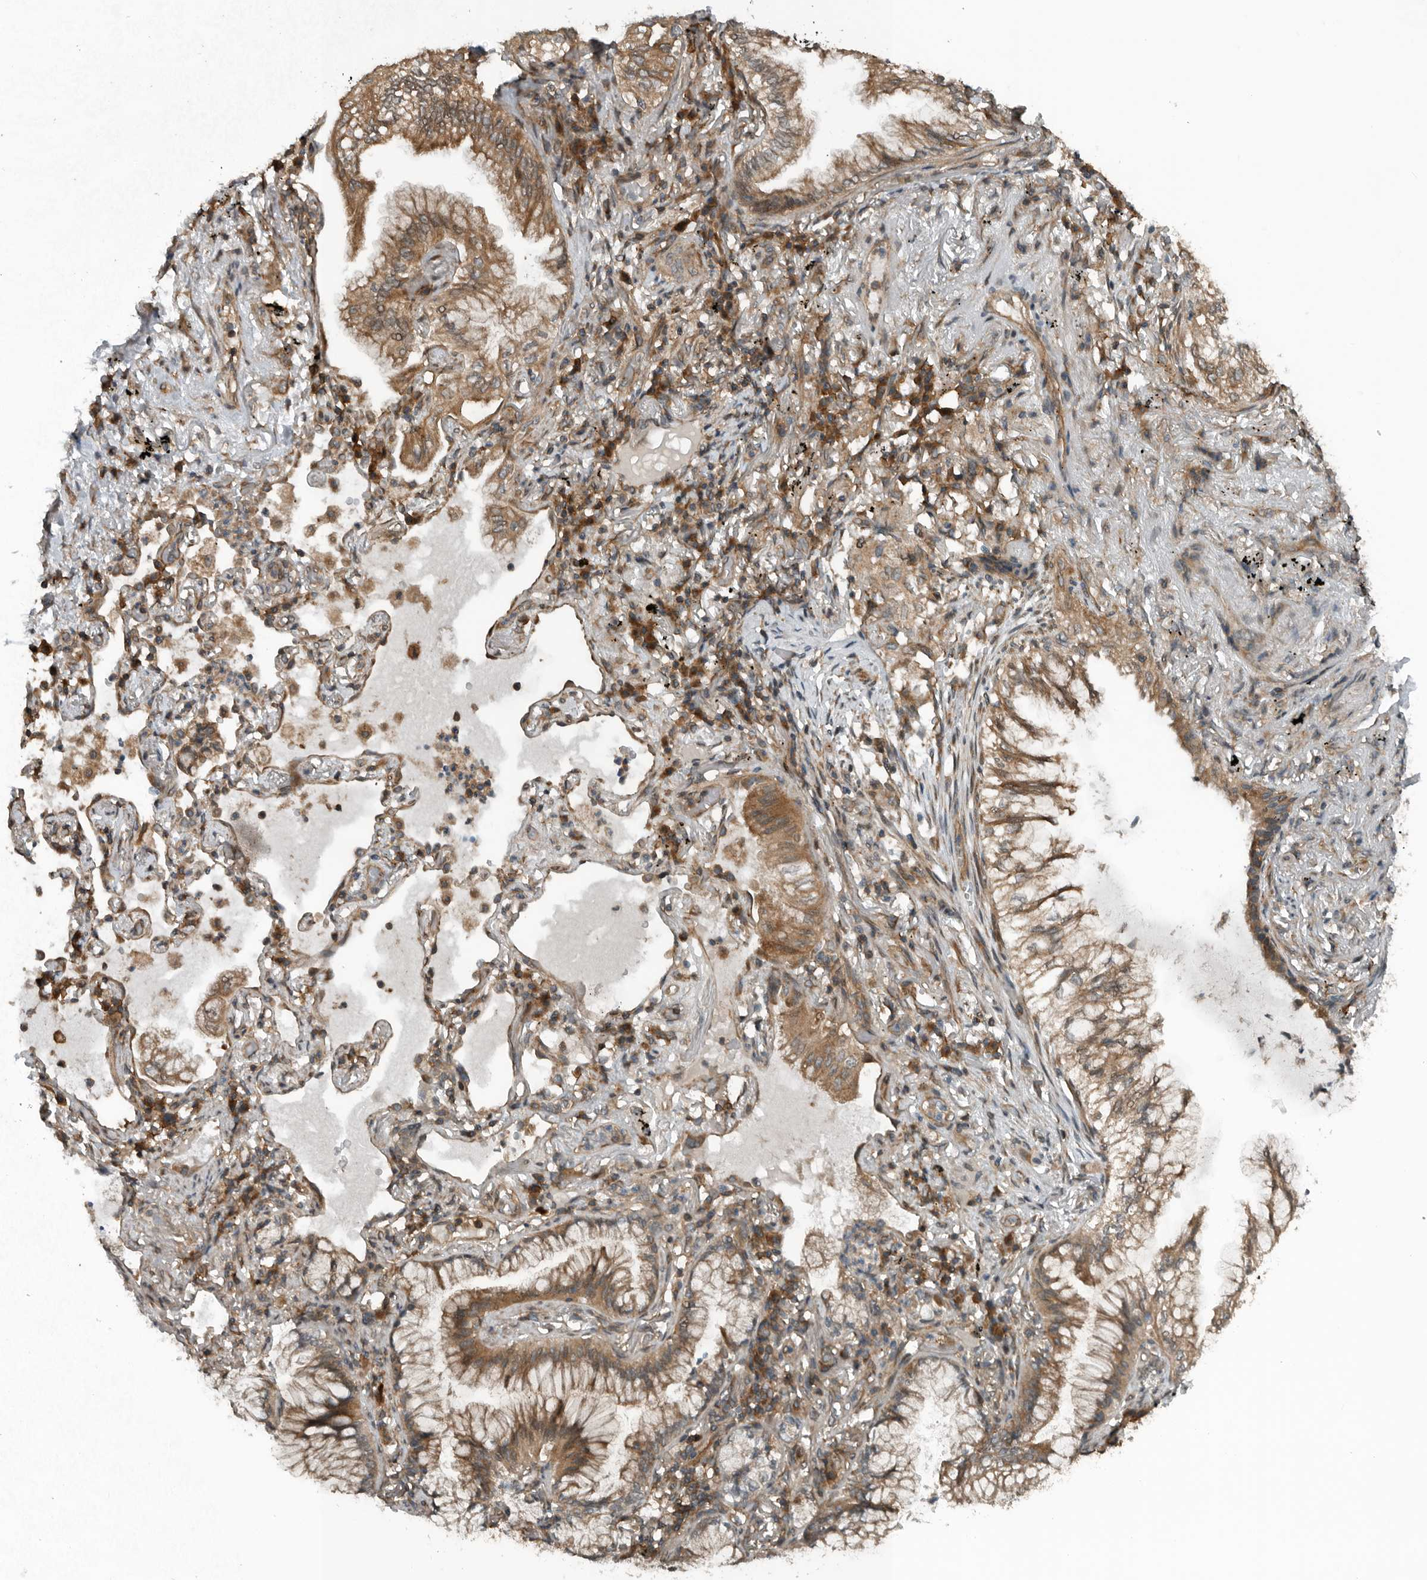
{"staining": {"intensity": "moderate", "quantity": ">75%", "location": "cytoplasmic/membranous"}, "tissue": "lung cancer", "cell_type": "Tumor cells", "image_type": "cancer", "snomed": [{"axis": "morphology", "description": "Adenocarcinoma, NOS"}, {"axis": "topography", "description": "Lung"}], "caption": "A high-resolution micrograph shows IHC staining of lung cancer (adenocarcinoma), which demonstrates moderate cytoplasmic/membranous expression in approximately >75% of tumor cells.", "gene": "AMFR", "patient": {"sex": "female", "age": 70}}